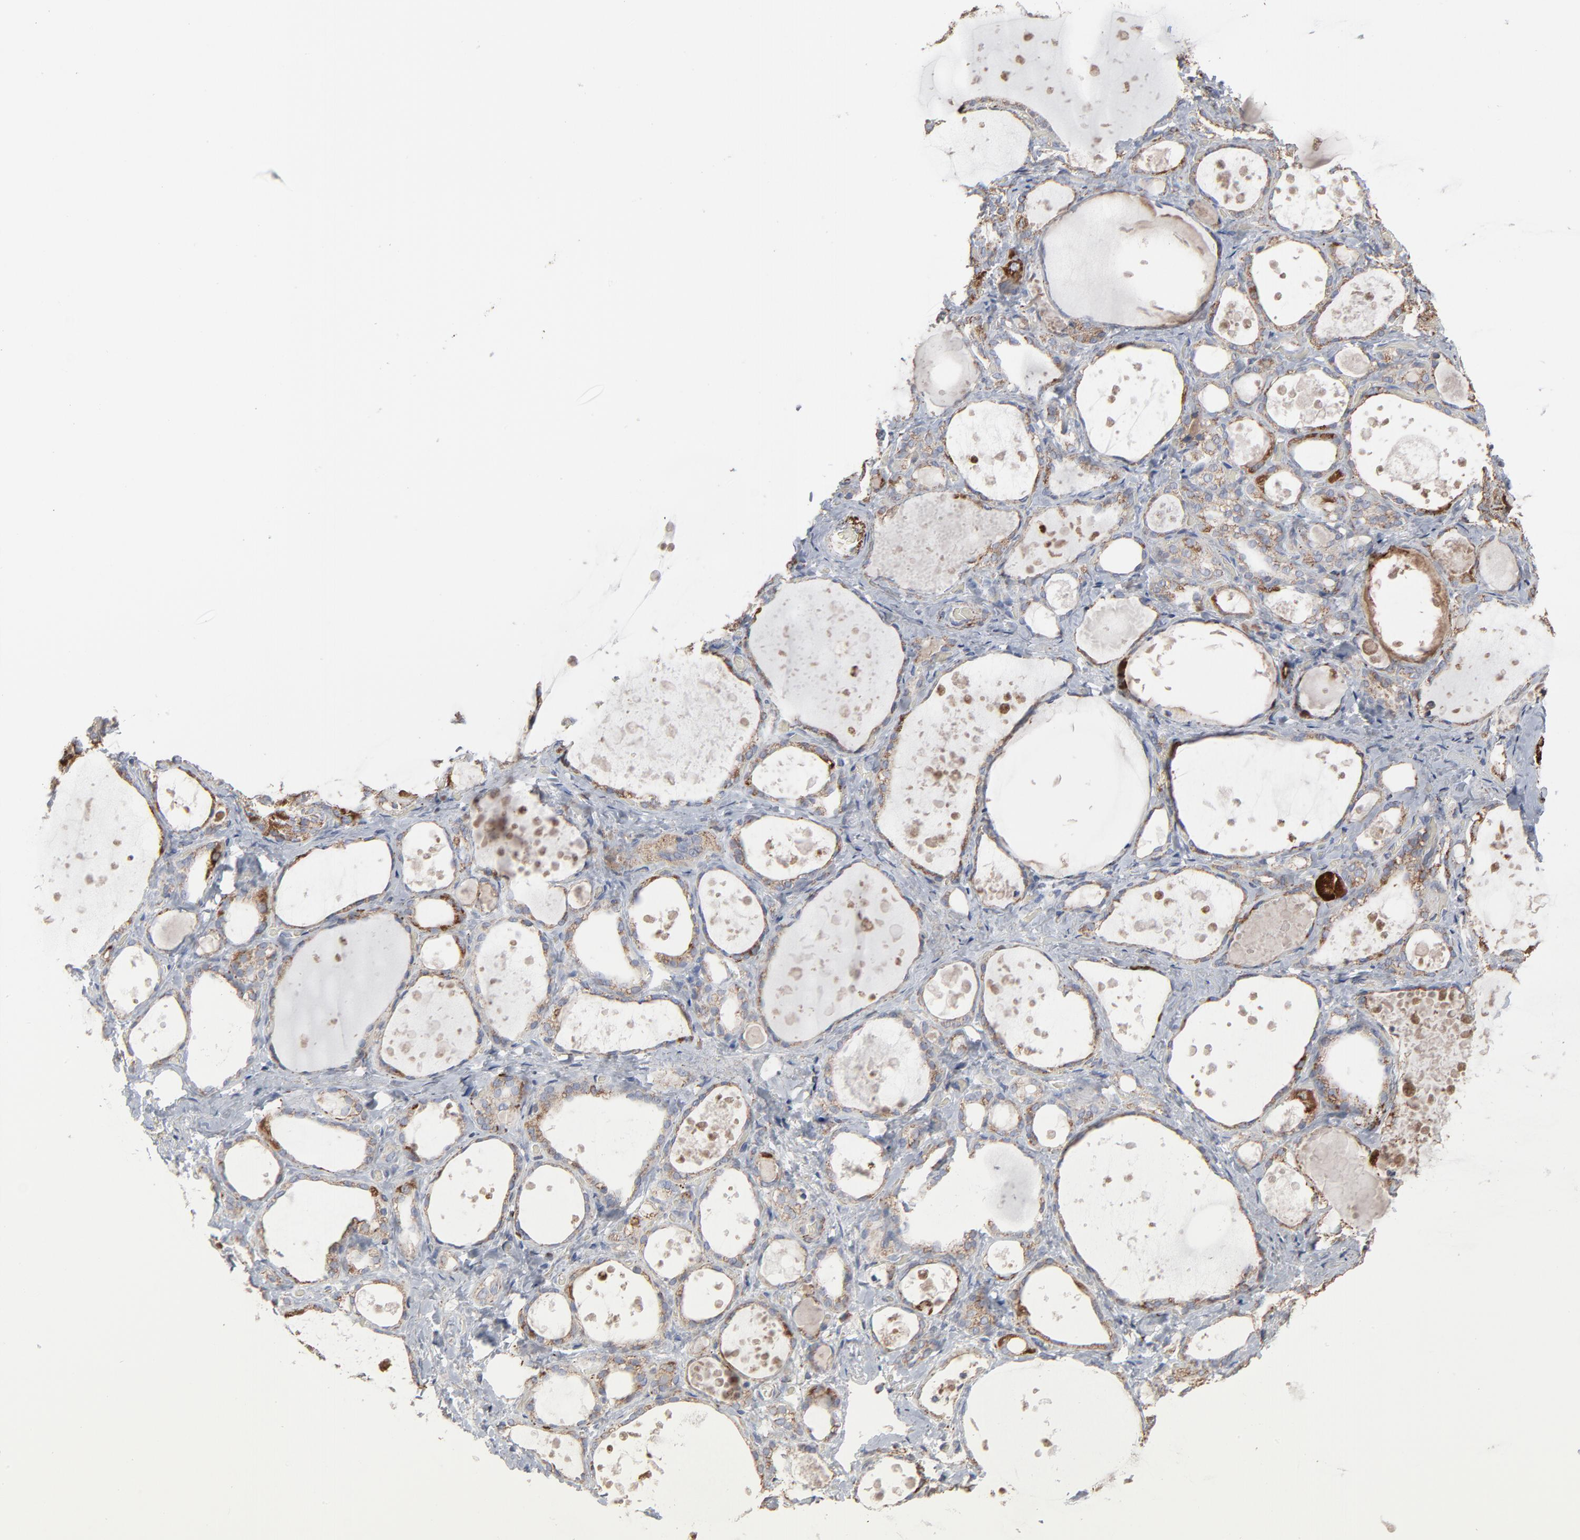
{"staining": {"intensity": "moderate", "quantity": ">75%", "location": "cytoplasmic/membranous"}, "tissue": "thyroid gland", "cell_type": "Glandular cells", "image_type": "normal", "snomed": [{"axis": "morphology", "description": "Normal tissue, NOS"}, {"axis": "topography", "description": "Thyroid gland"}], "caption": "Thyroid gland stained with IHC demonstrates moderate cytoplasmic/membranous expression in about >75% of glandular cells. The staining was performed using DAB to visualize the protein expression in brown, while the nuclei were stained in blue with hematoxylin (Magnification: 20x).", "gene": "UQCRC1", "patient": {"sex": "female", "age": 75}}